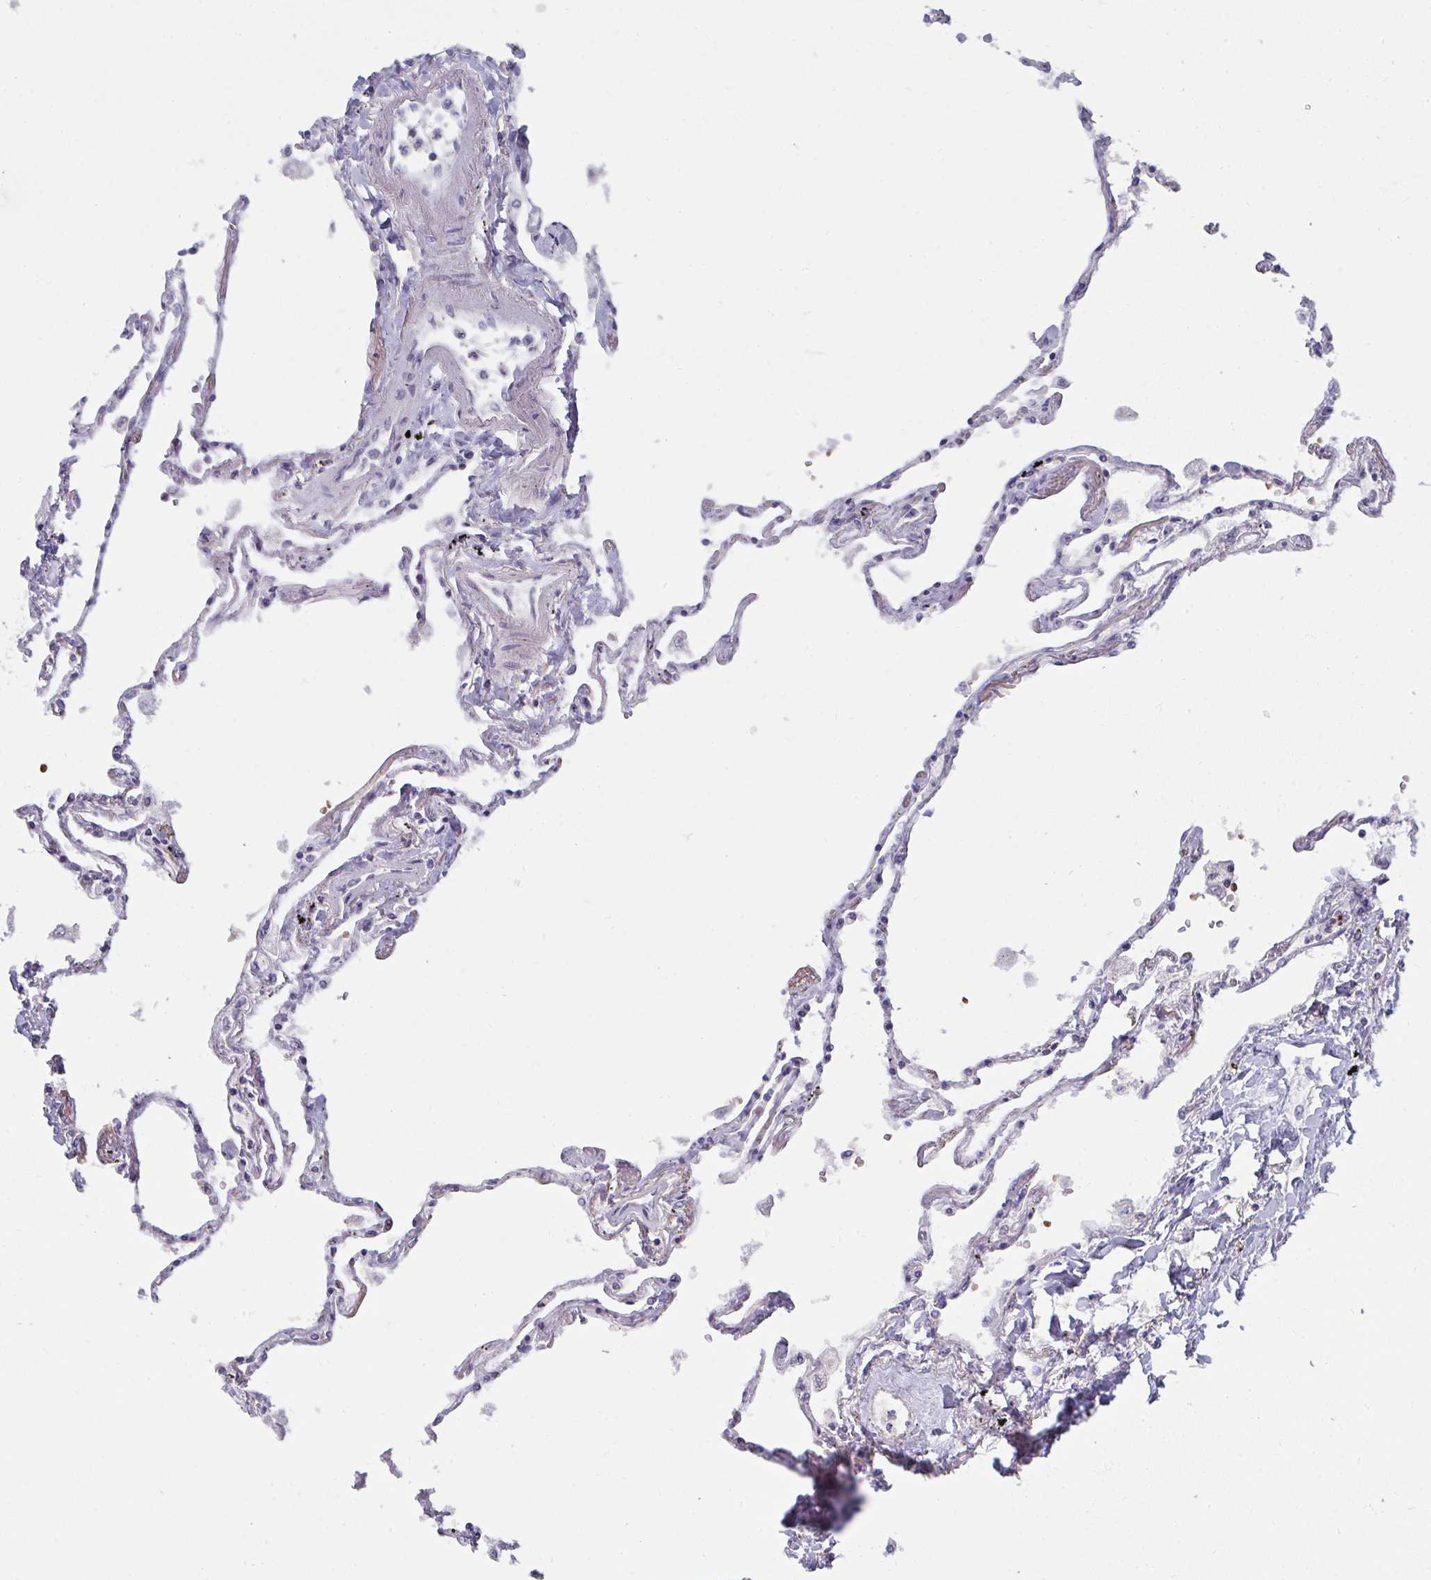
{"staining": {"intensity": "negative", "quantity": "none", "location": "none"}, "tissue": "lung", "cell_type": "Alveolar cells", "image_type": "normal", "snomed": [{"axis": "morphology", "description": "Normal tissue, NOS"}, {"axis": "topography", "description": "Lung"}], "caption": "Immunohistochemical staining of unremarkable lung exhibits no significant positivity in alveolar cells.", "gene": "SHB", "patient": {"sex": "female", "age": 67}}